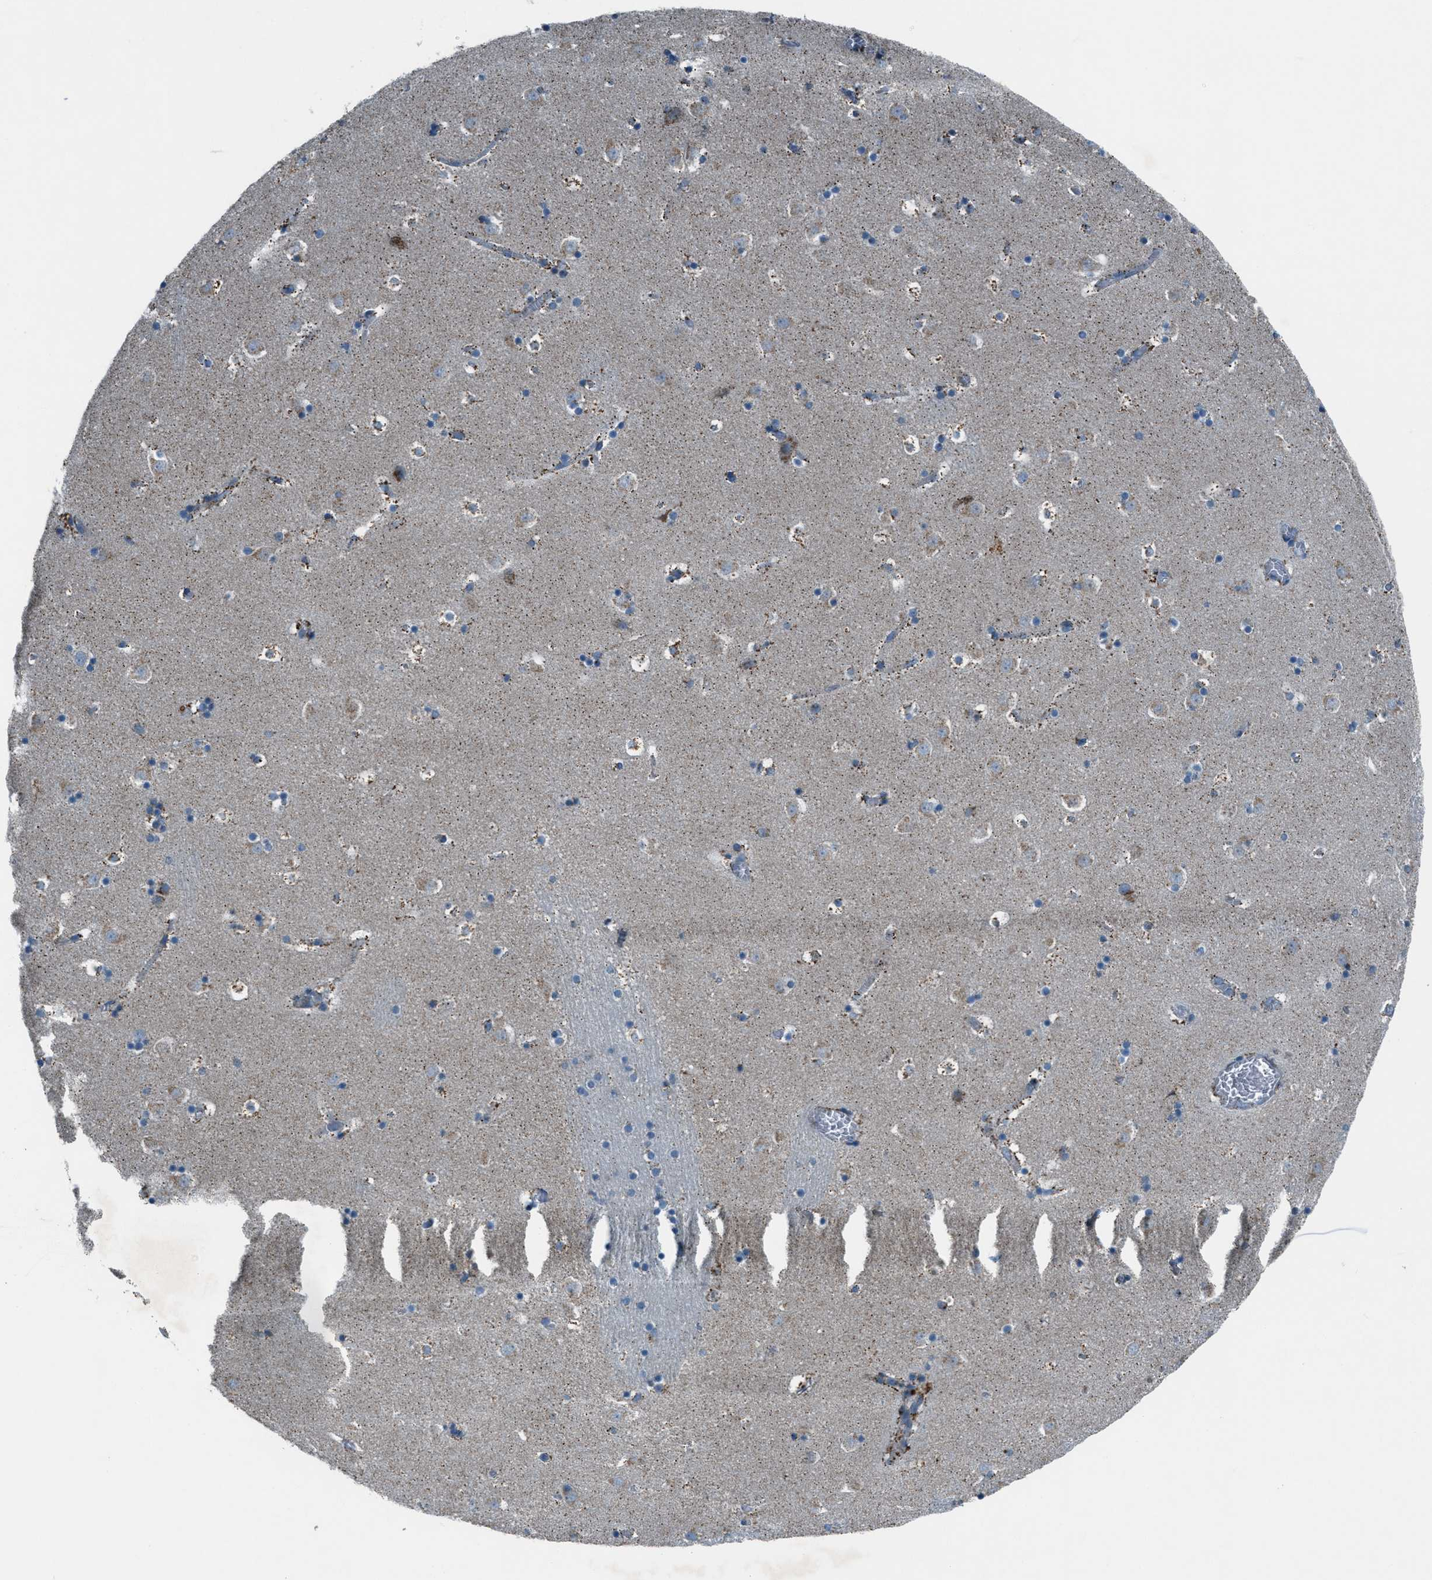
{"staining": {"intensity": "moderate", "quantity": "<25%", "location": "cytoplasmic/membranous"}, "tissue": "caudate", "cell_type": "Glial cells", "image_type": "normal", "snomed": [{"axis": "morphology", "description": "Normal tissue, NOS"}, {"axis": "topography", "description": "Lateral ventricle wall"}], "caption": "This is an image of immunohistochemistry (IHC) staining of unremarkable caudate, which shows moderate expression in the cytoplasmic/membranous of glial cells.", "gene": "BCKDK", "patient": {"sex": "male", "age": 45}}